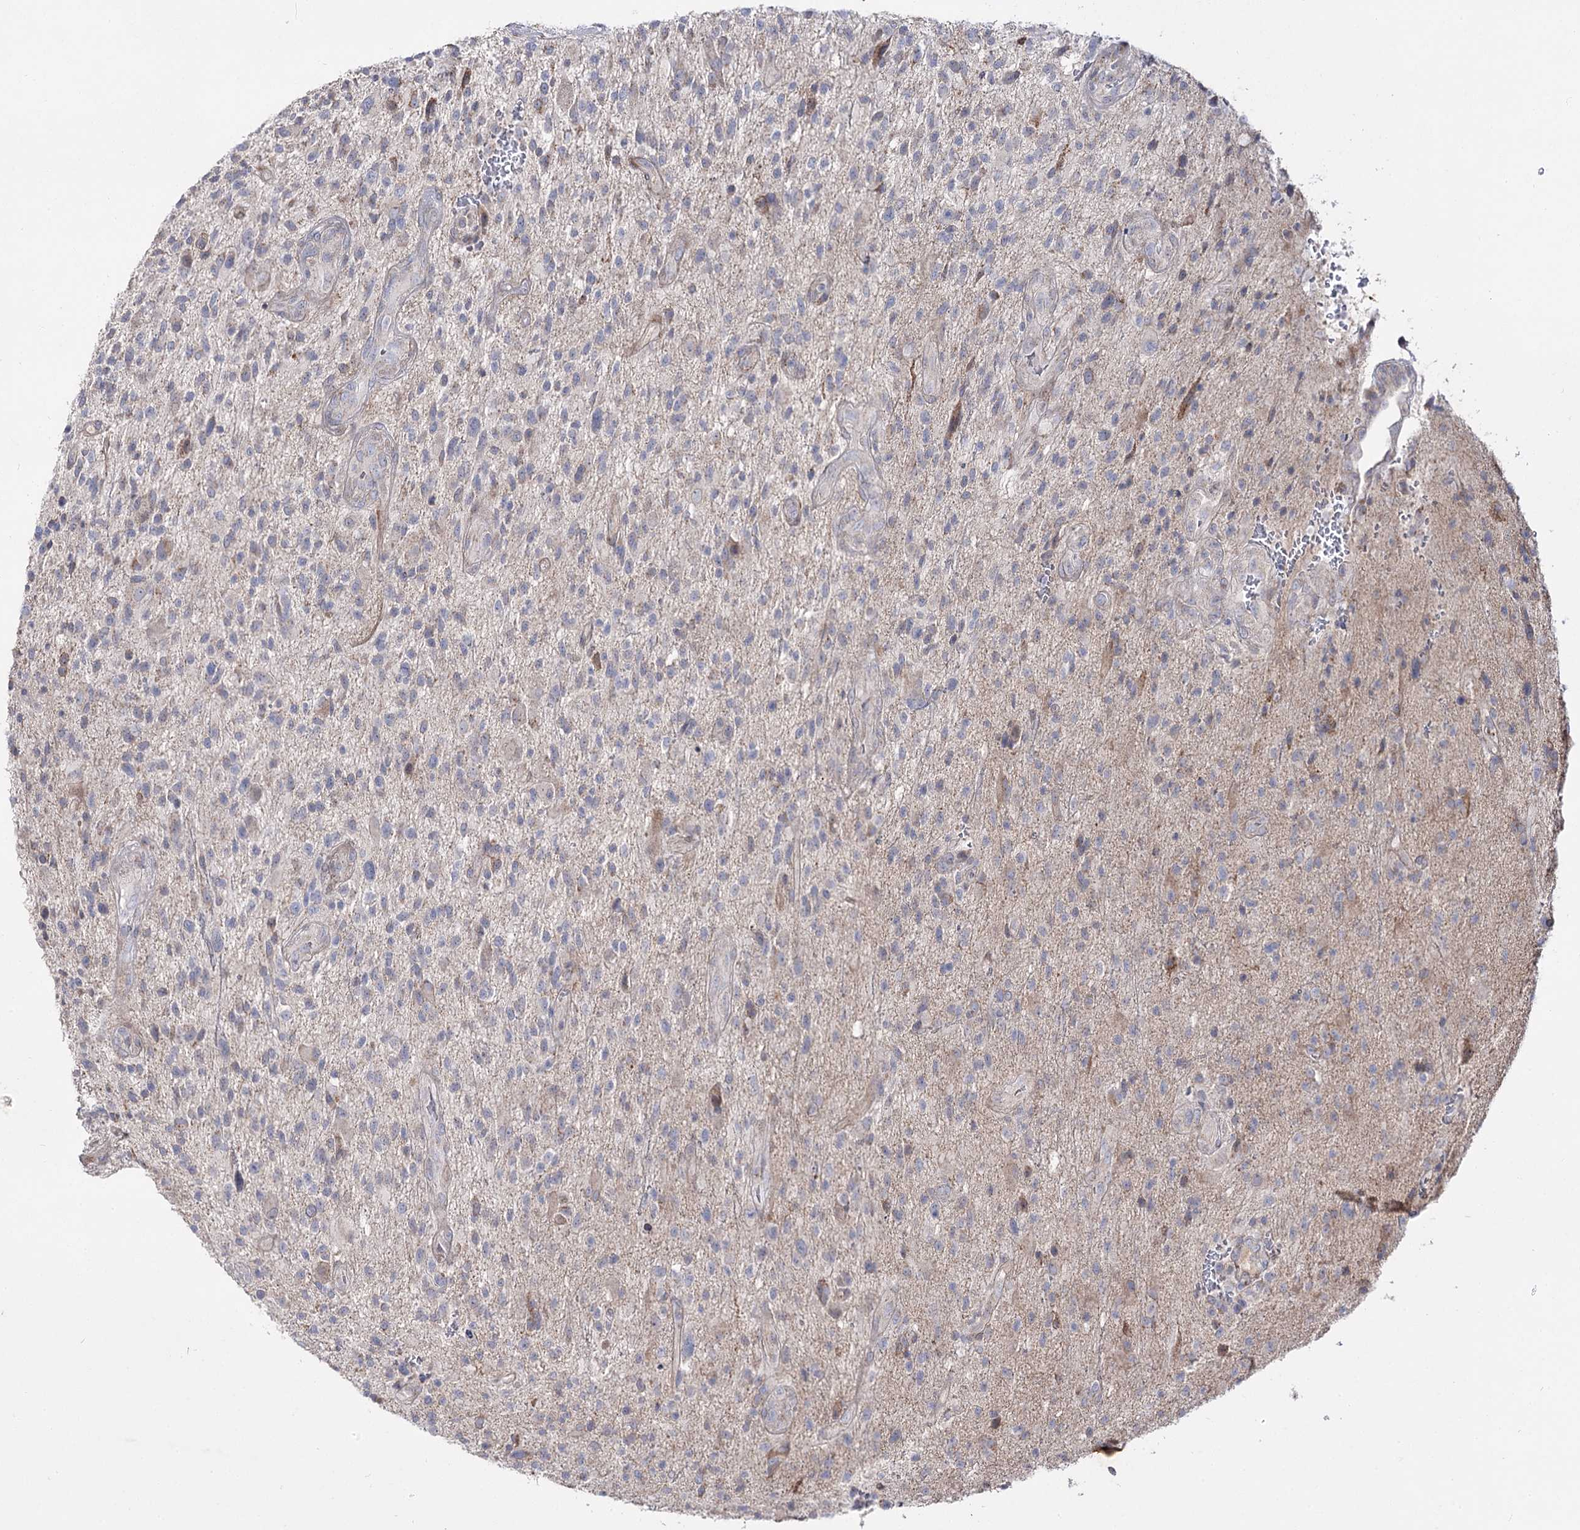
{"staining": {"intensity": "negative", "quantity": "none", "location": "none"}, "tissue": "glioma", "cell_type": "Tumor cells", "image_type": "cancer", "snomed": [{"axis": "morphology", "description": "Glioma, malignant, High grade"}, {"axis": "topography", "description": "Brain"}], "caption": "Tumor cells show no significant protein expression in glioma. (Stains: DAB immunohistochemistry (IHC) with hematoxylin counter stain, Microscopy: brightfield microscopy at high magnification).", "gene": "C11orf80", "patient": {"sex": "male", "age": 47}}